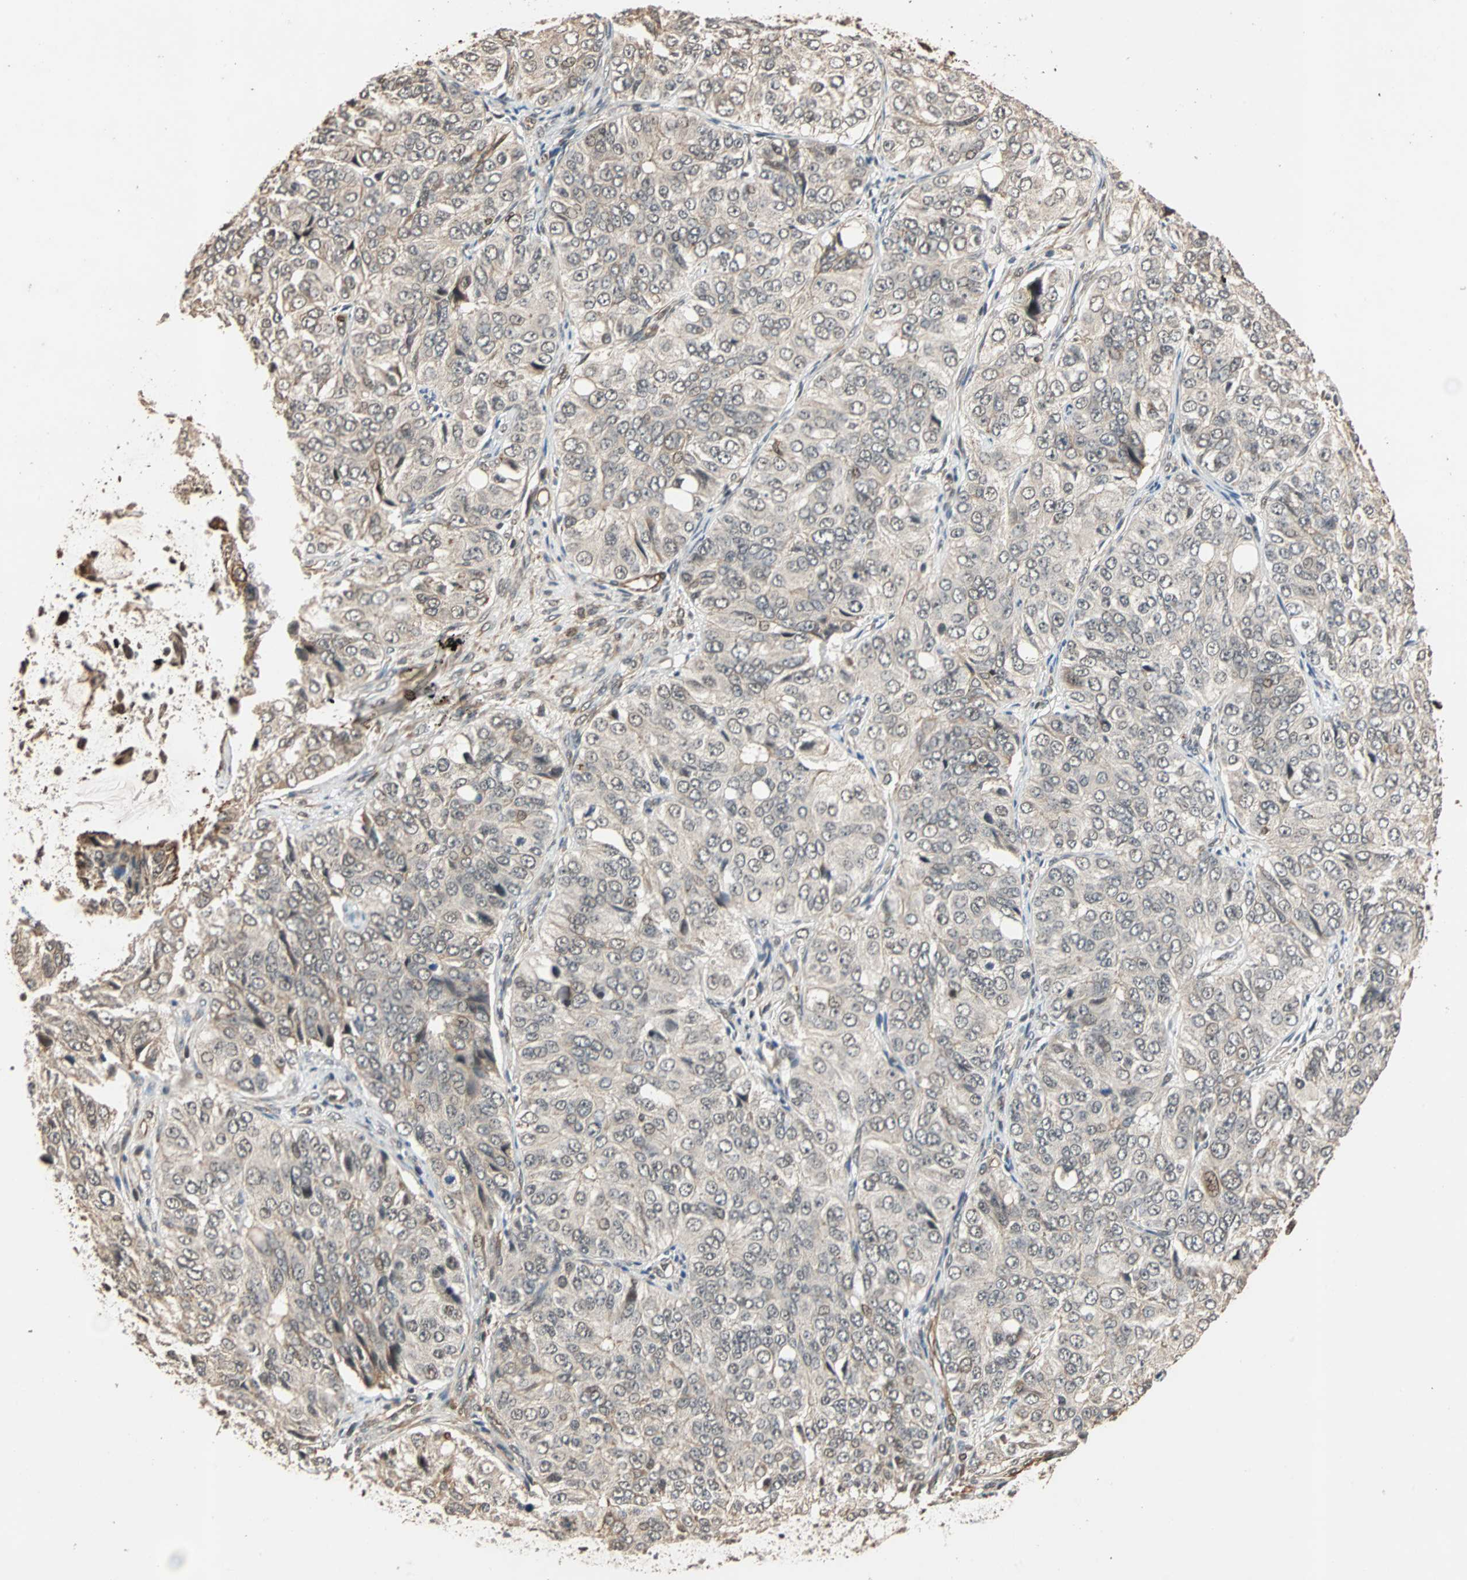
{"staining": {"intensity": "weak", "quantity": ">75%", "location": "cytoplasmic/membranous"}, "tissue": "ovarian cancer", "cell_type": "Tumor cells", "image_type": "cancer", "snomed": [{"axis": "morphology", "description": "Carcinoma, endometroid"}, {"axis": "topography", "description": "Ovary"}], "caption": "A photomicrograph showing weak cytoplasmic/membranous staining in about >75% of tumor cells in endometroid carcinoma (ovarian), as visualized by brown immunohistochemical staining.", "gene": "CDC5L", "patient": {"sex": "female", "age": 51}}